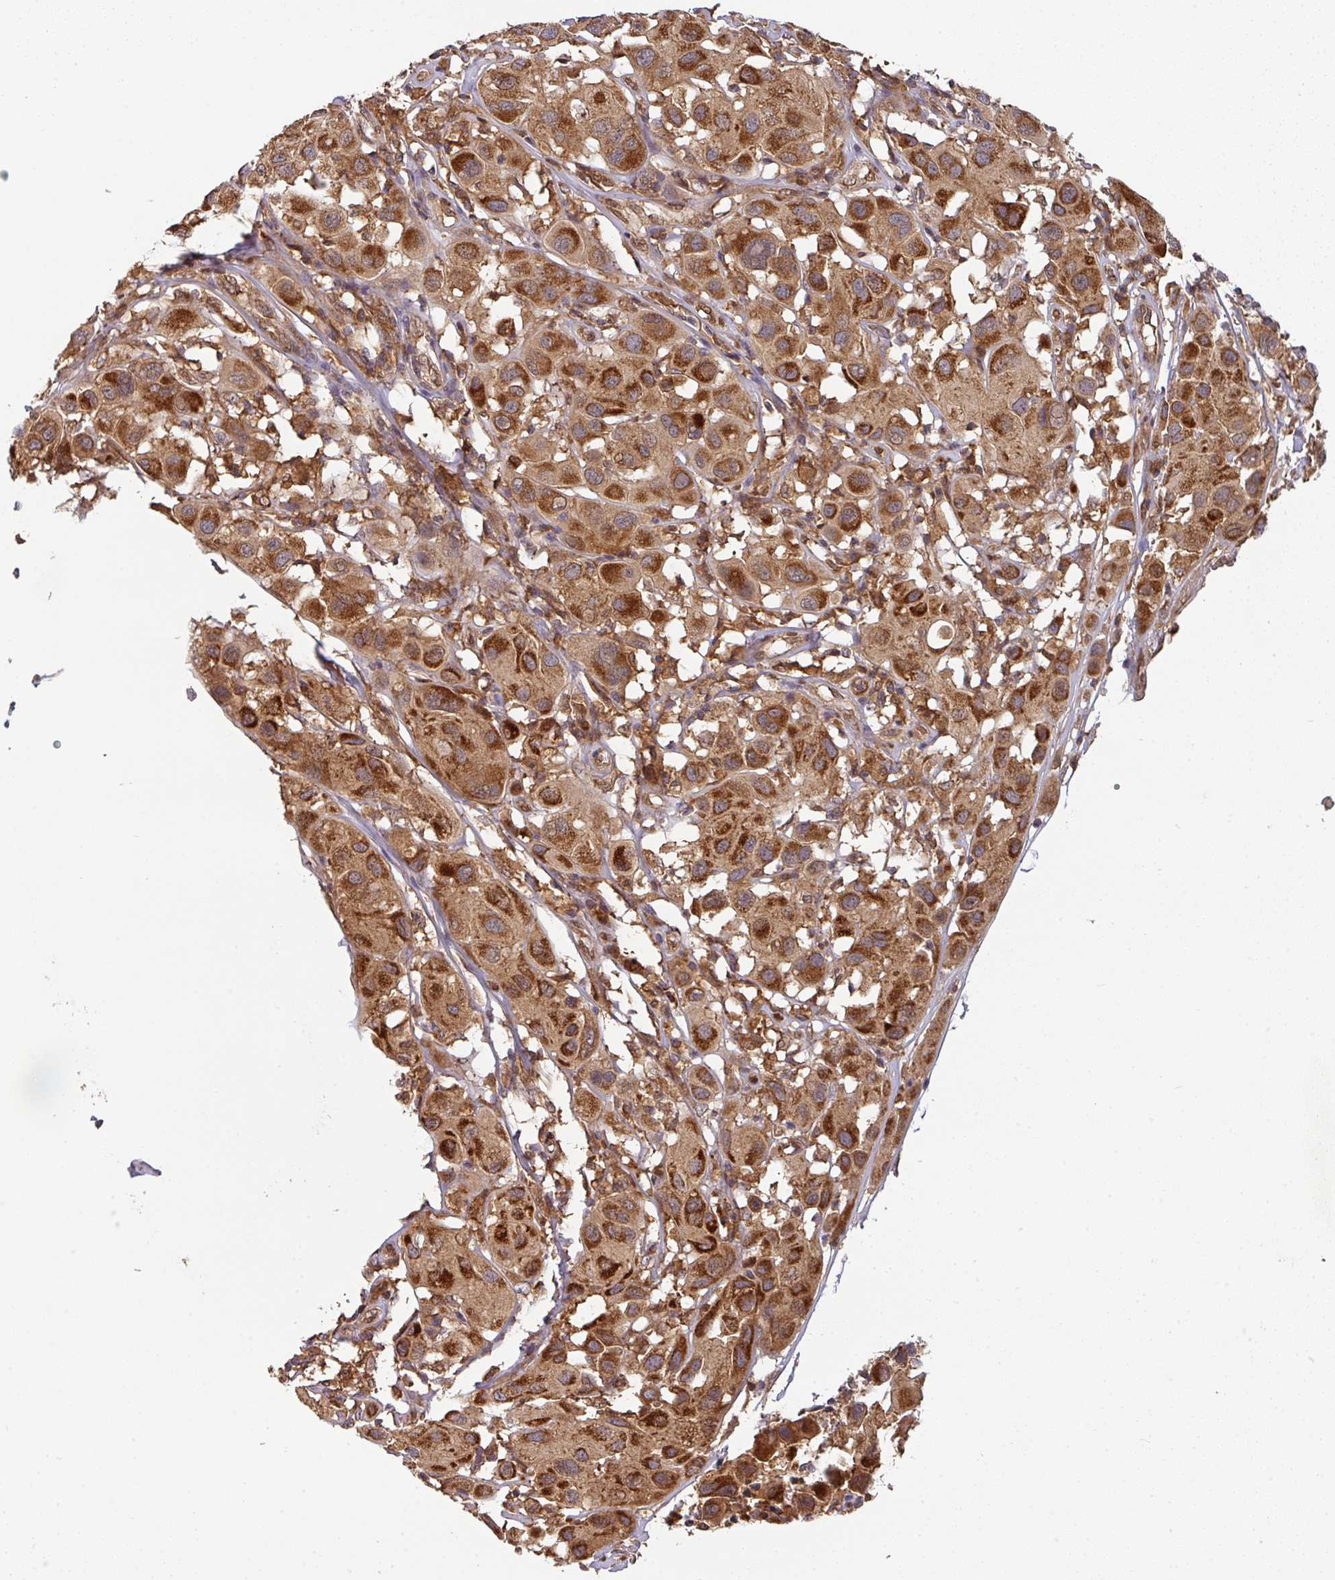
{"staining": {"intensity": "strong", "quantity": ">75%", "location": "cytoplasmic/membranous"}, "tissue": "melanoma", "cell_type": "Tumor cells", "image_type": "cancer", "snomed": [{"axis": "morphology", "description": "Malignant melanoma, Metastatic site"}, {"axis": "topography", "description": "Skin"}], "caption": "Approximately >75% of tumor cells in malignant melanoma (metastatic site) exhibit strong cytoplasmic/membranous protein staining as visualized by brown immunohistochemical staining.", "gene": "MALSU1", "patient": {"sex": "male", "age": 41}}